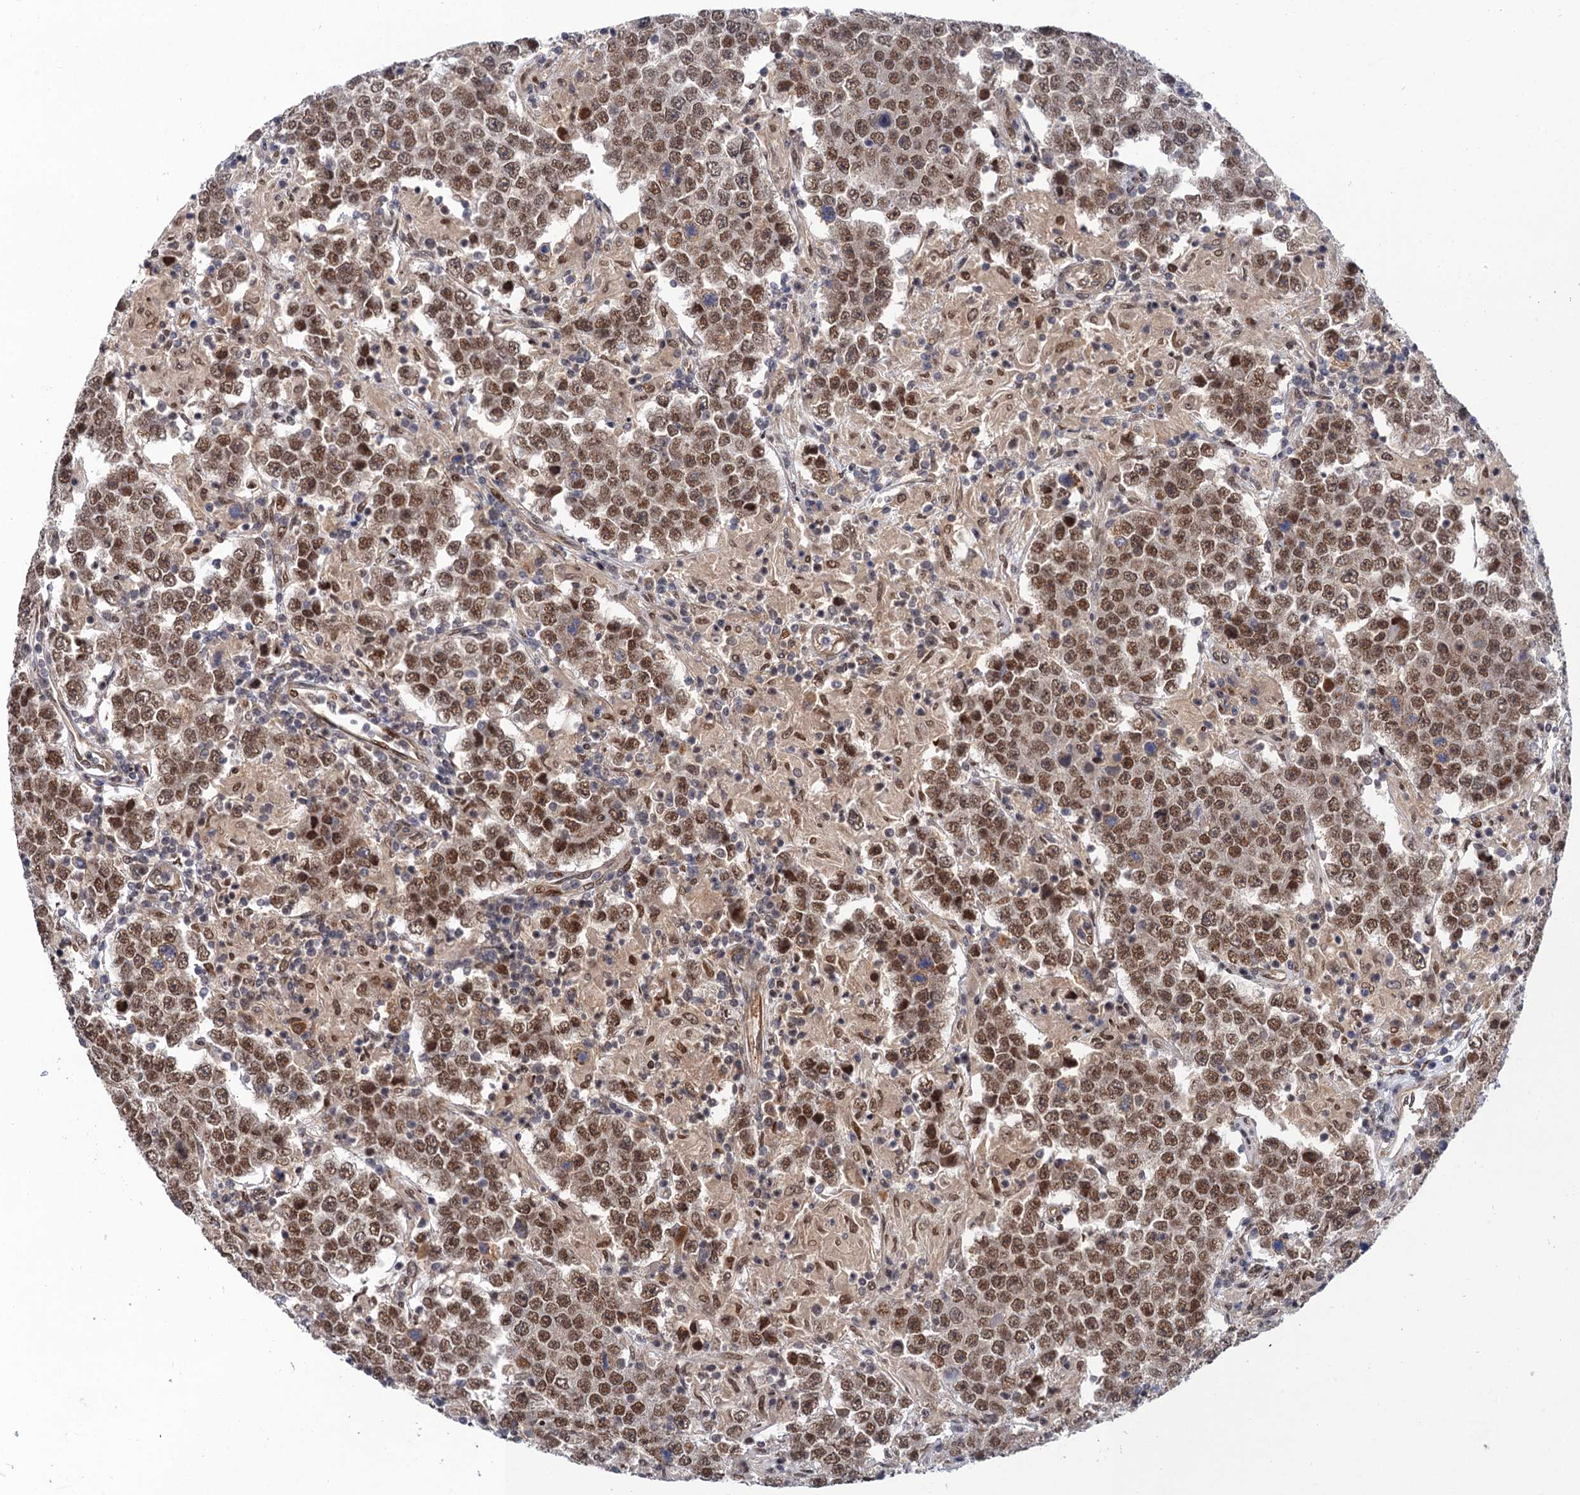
{"staining": {"intensity": "moderate", "quantity": ">75%", "location": "nuclear"}, "tissue": "testis cancer", "cell_type": "Tumor cells", "image_type": "cancer", "snomed": [{"axis": "morphology", "description": "Normal tissue, NOS"}, {"axis": "morphology", "description": "Urothelial carcinoma, High grade"}, {"axis": "morphology", "description": "Seminoma, NOS"}, {"axis": "morphology", "description": "Carcinoma, Embryonal, NOS"}, {"axis": "topography", "description": "Urinary bladder"}, {"axis": "topography", "description": "Testis"}], "caption": "IHC histopathology image of testis embryonal carcinoma stained for a protein (brown), which displays medium levels of moderate nuclear positivity in about >75% of tumor cells.", "gene": "NEK8", "patient": {"sex": "male", "age": 41}}